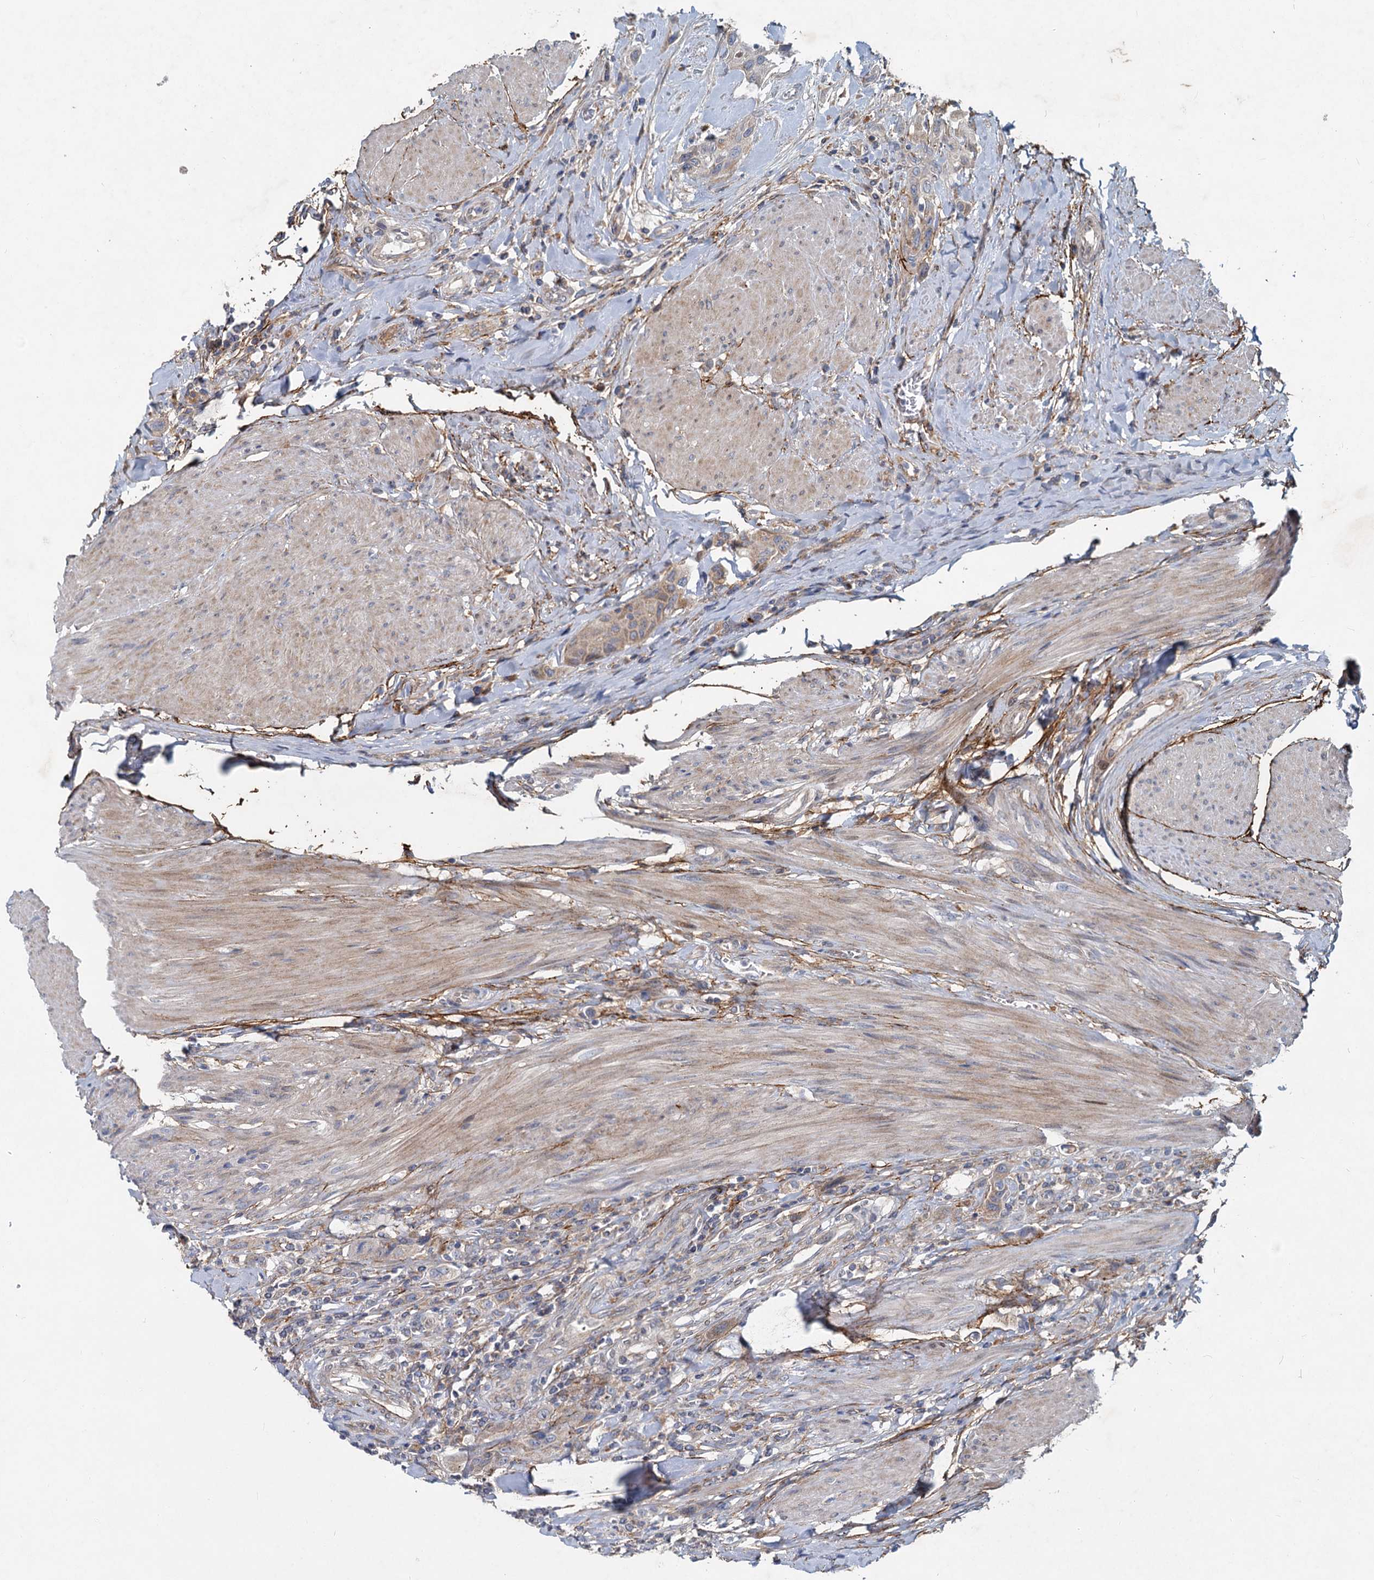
{"staining": {"intensity": "weak", "quantity": "<25%", "location": "cytoplasmic/membranous"}, "tissue": "urothelial cancer", "cell_type": "Tumor cells", "image_type": "cancer", "snomed": [{"axis": "morphology", "description": "Urothelial carcinoma, High grade"}, {"axis": "topography", "description": "Urinary bladder"}], "caption": "Photomicrograph shows no significant protein expression in tumor cells of urothelial carcinoma (high-grade). (Brightfield microscopy of DAB (3,3'-diaminobenzidine) immunohistochemistry at high magnification).", "gene": "ADCY2", "patient": {"sex": "male", "age": 50}}